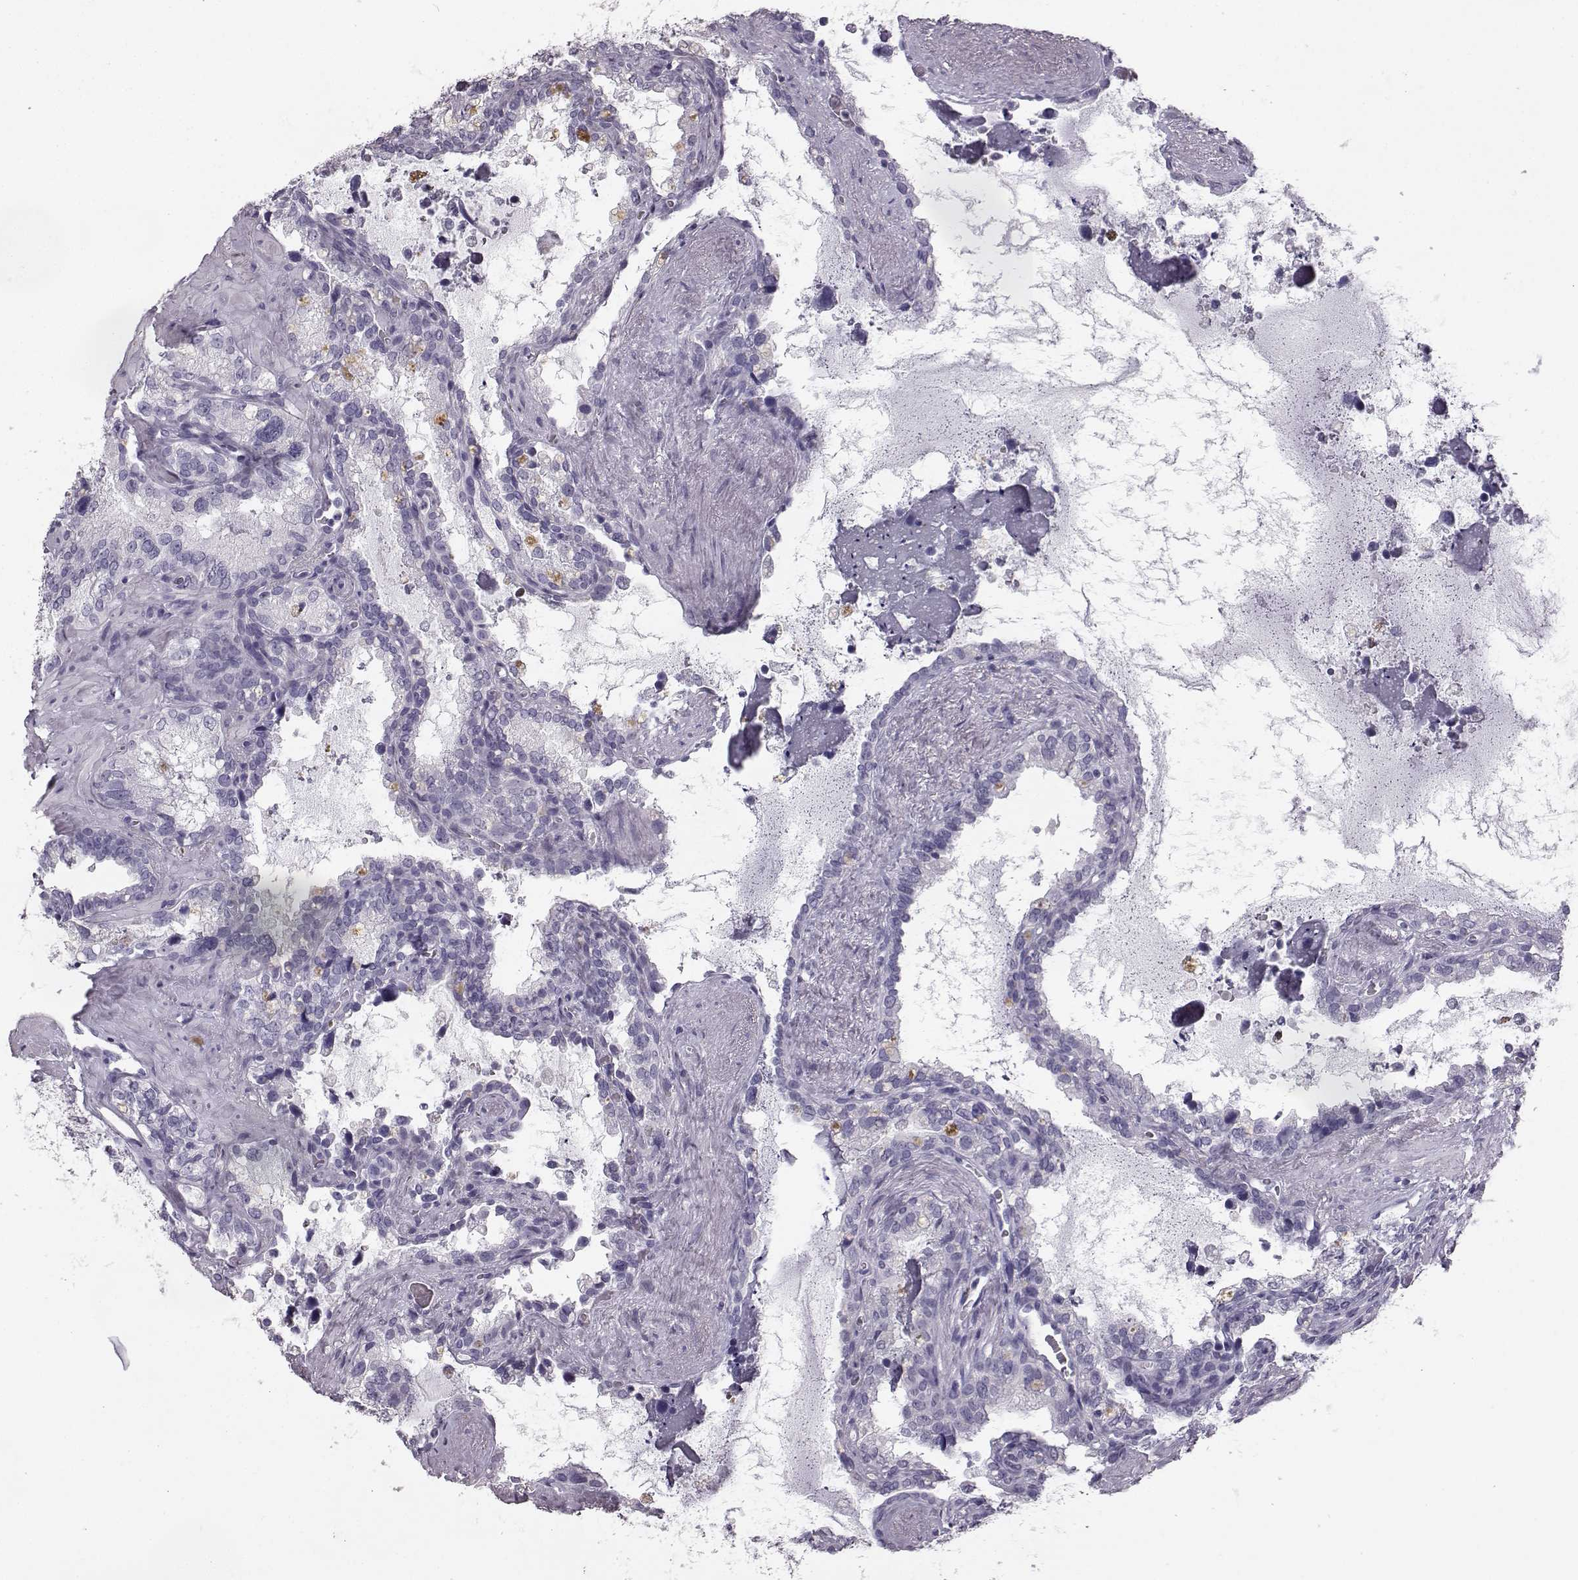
{"staining": {"intensity": "negative", "quantity": "none", "location": "none"}, "tissue": "seminal vesicle", "cell_type": "Glandular cells", "image_type": "normal", "snomed": [{"axis": "morphology", "description": "Normal tissue, NOS"}, {"axis": "topography", "description": "Seminal veicle"}], "caption": "Immunohistochemistry (IHC) of unremarkable human seminal vesicle exhibits no expression in glandular cells. Brightfield microscopy of immunohistochemistry stained with DAB (3,3'-diaminobenzidine) (brown) and hematoxylin (blue), captured at high magnification.", "gene": "BFSP2", "patient": {"sex": "male", "age": 71}}